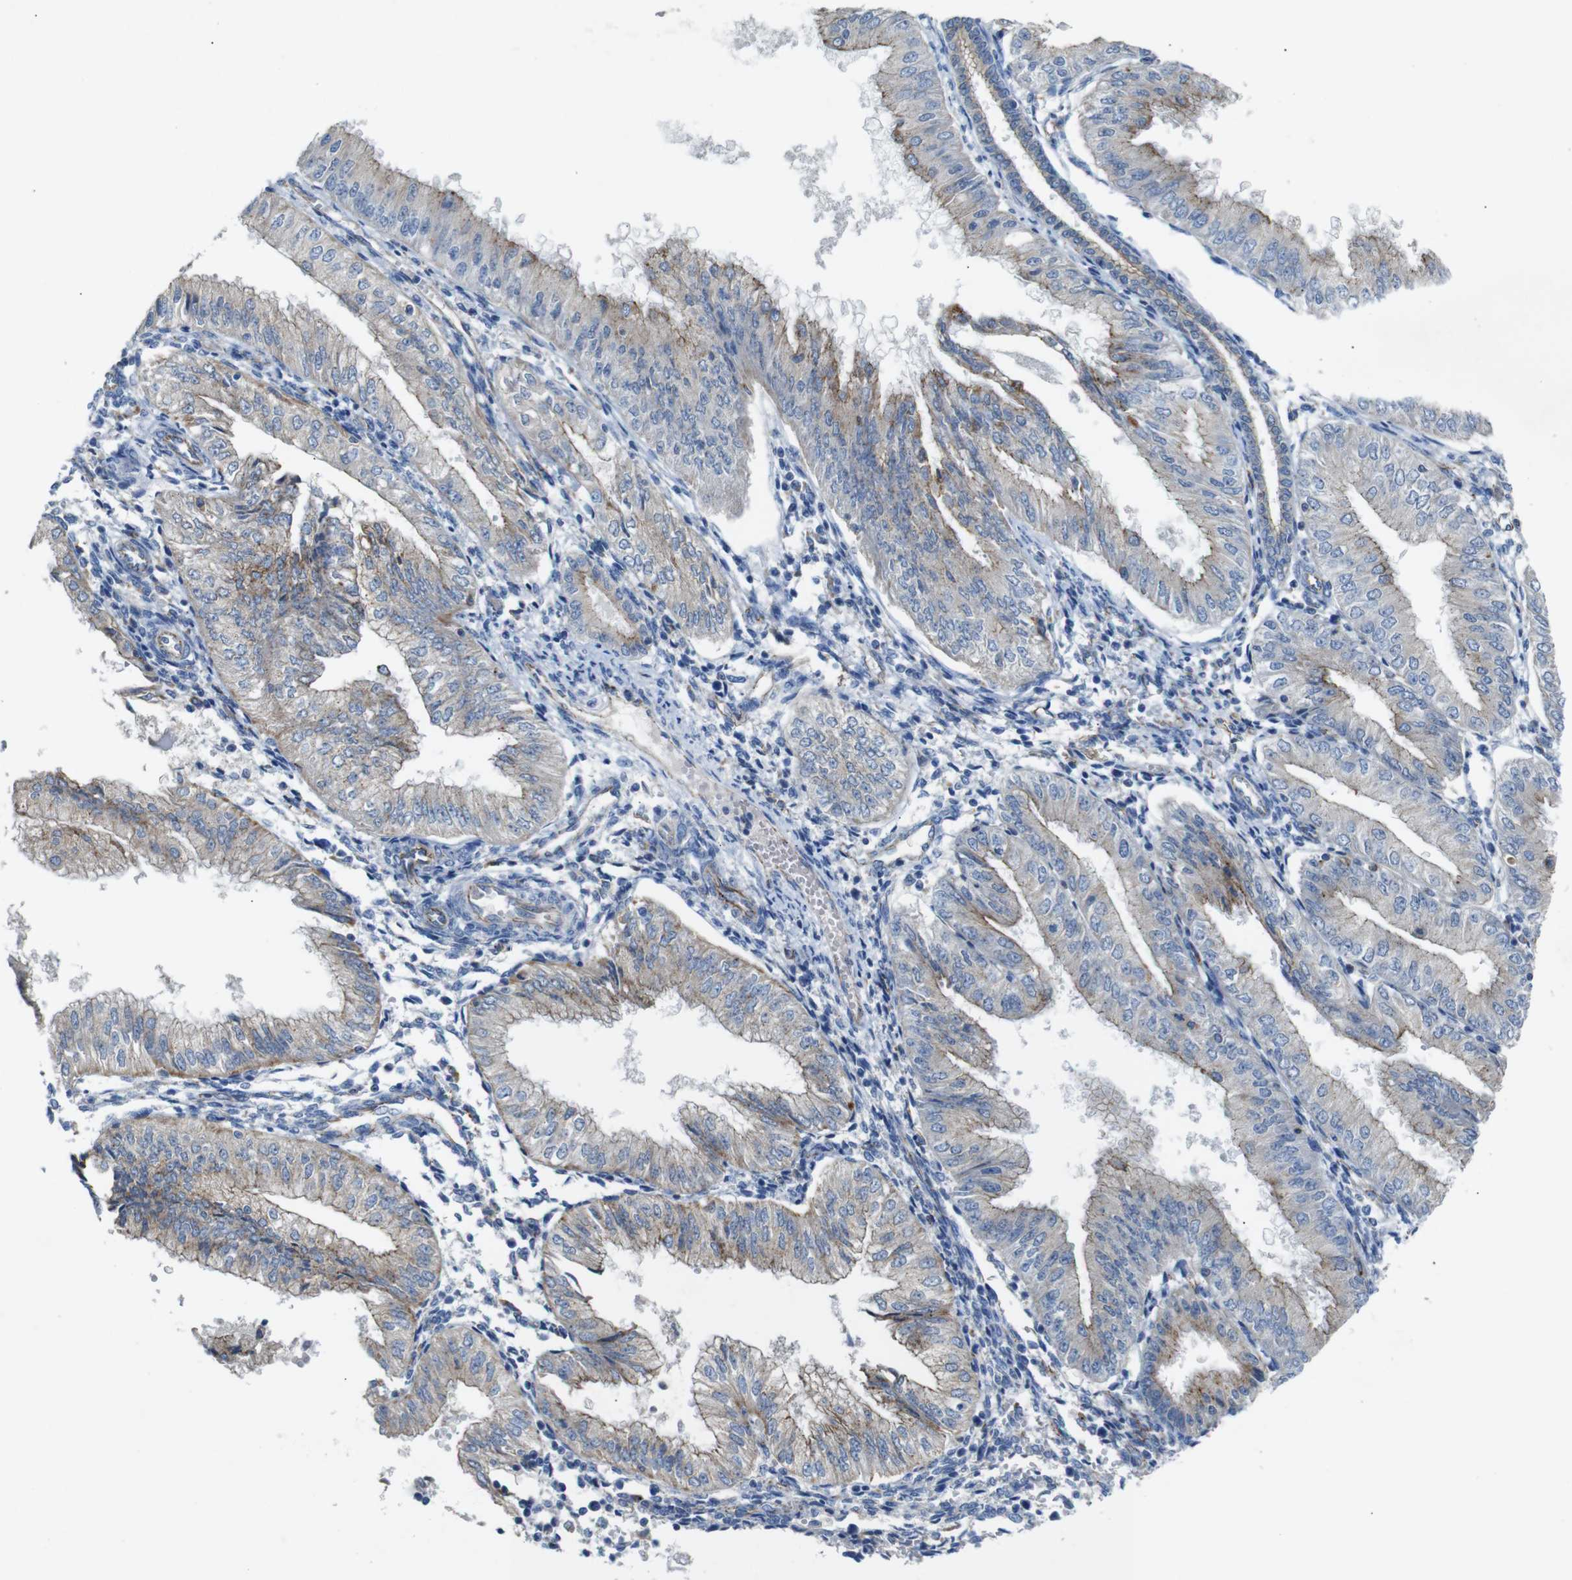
{"staining": {"intensity": "weak", "quantity": "25%-75%", "location": "cytoplasmic/membranous"}, "tissue": "endometrial cancer", "cell_type": "Tumor cells", "image_type": "cancer", "snomed": [{"axis": "morphology", "description": "Adenocarcinoma, NOS"}, {"axis": "topography", "description": "Endometrium"}], "caption": "A low amount of weak cytoplasmic/membranous positivity is appreciated in about 25%-75% of tumor cells in endometrial cancer (adenocarcinoma) tissue.", "gene": "NHLRC3", "patient": {"sex": "female", "age": 53}}